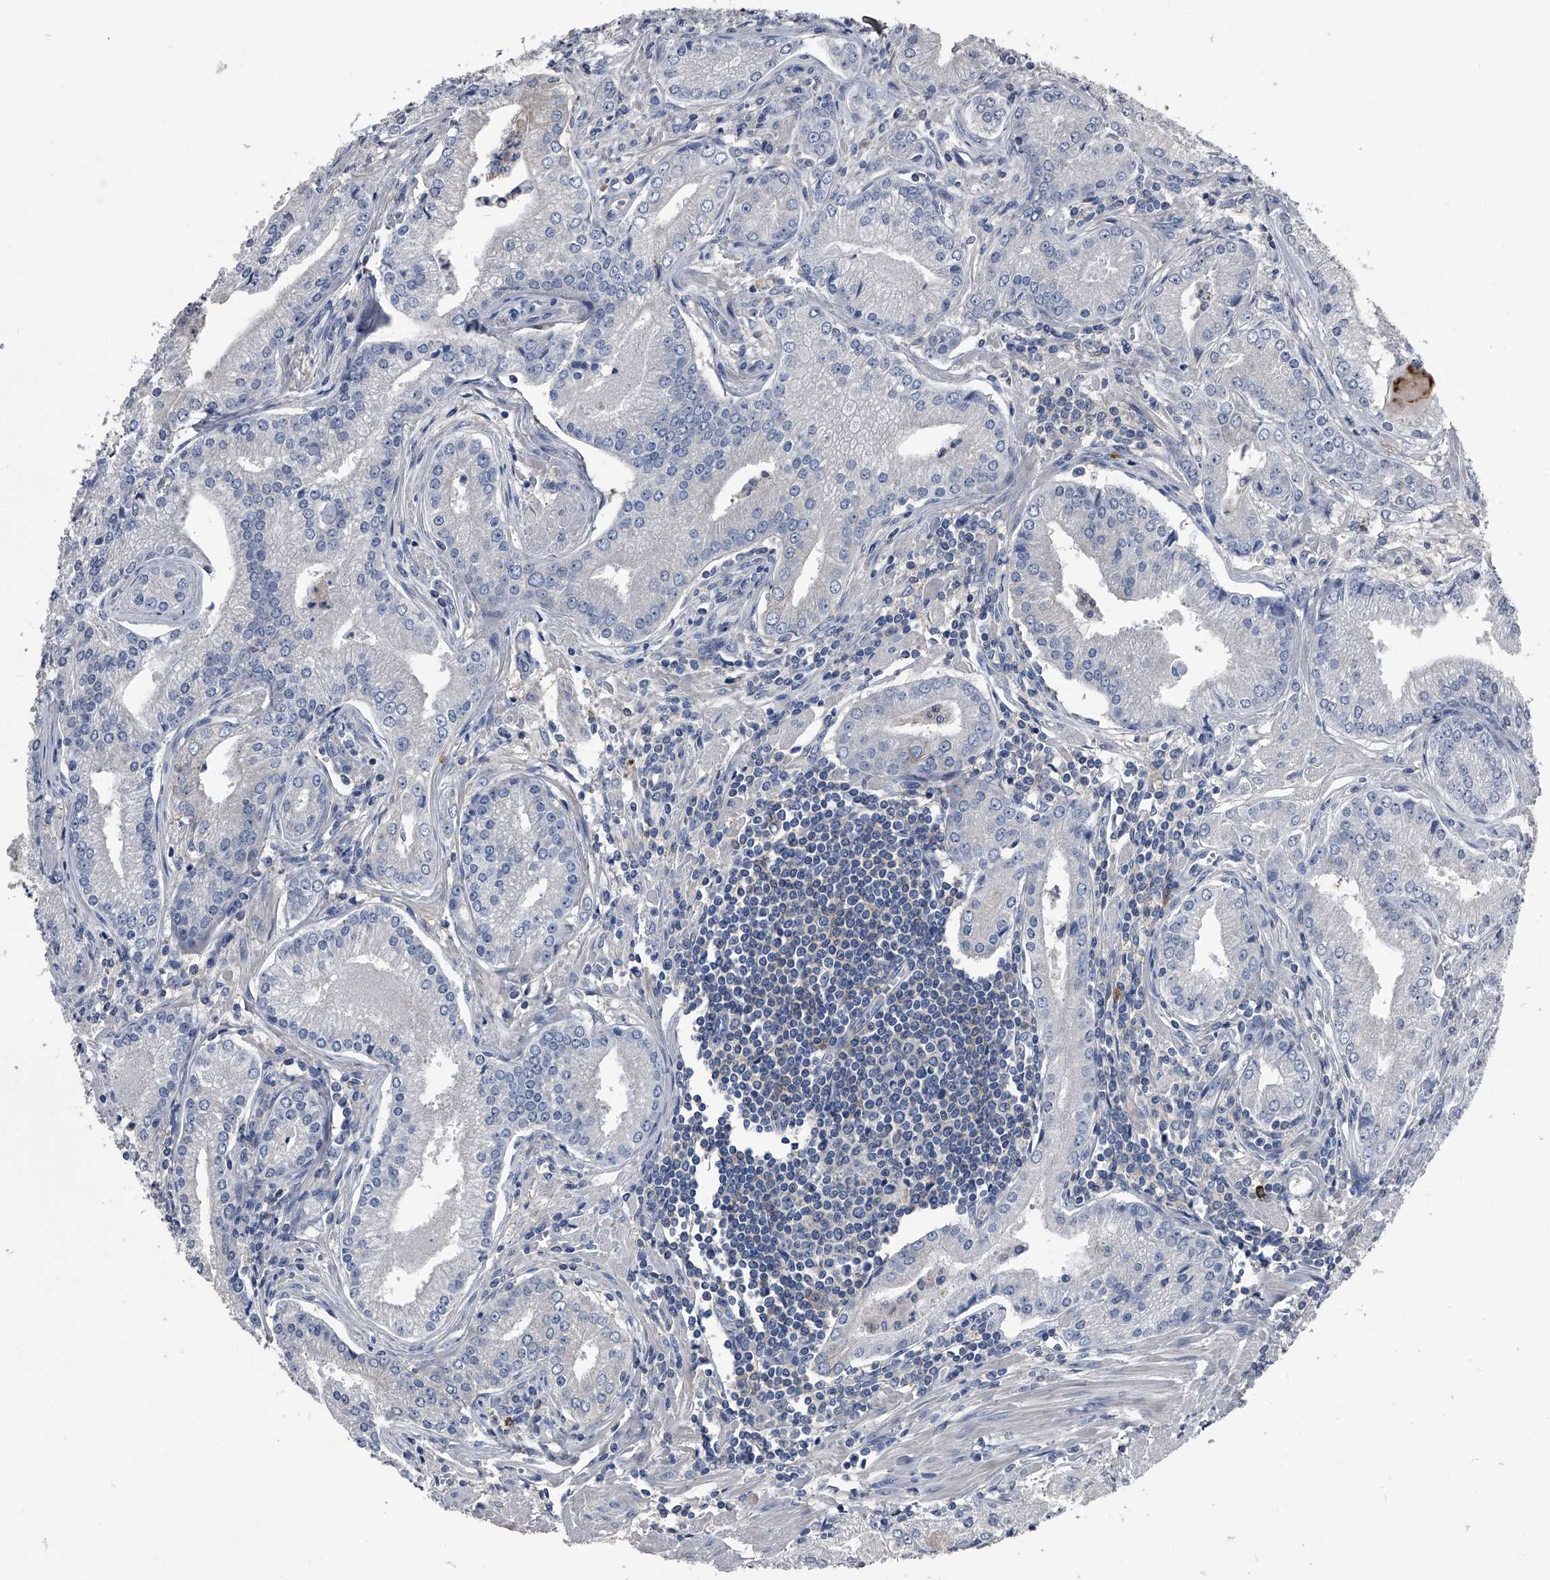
{"staining": {"intensity": "negative", "quantity": "none", "location": "none"}, "tissue": "prostate cancer", "cell_type": "Tumor cells", "image_type": "cancer", "snomed": [{"axis": "morphology", "description": "Adenocarcinoma, Low grade"}, {"axis": "topography", "description": "Prostate"}], "caption": "Immunohistochemical staining of prostate cancer (adenocarcinoma (low-grade)) displays no significant expression in tumor cells. The staining is performed using DAB brown chromogen with nuclei counter-stained in using hematoxylin.", "gene": "KIF13A", "patient": {"sex": "male", "age": 54}}